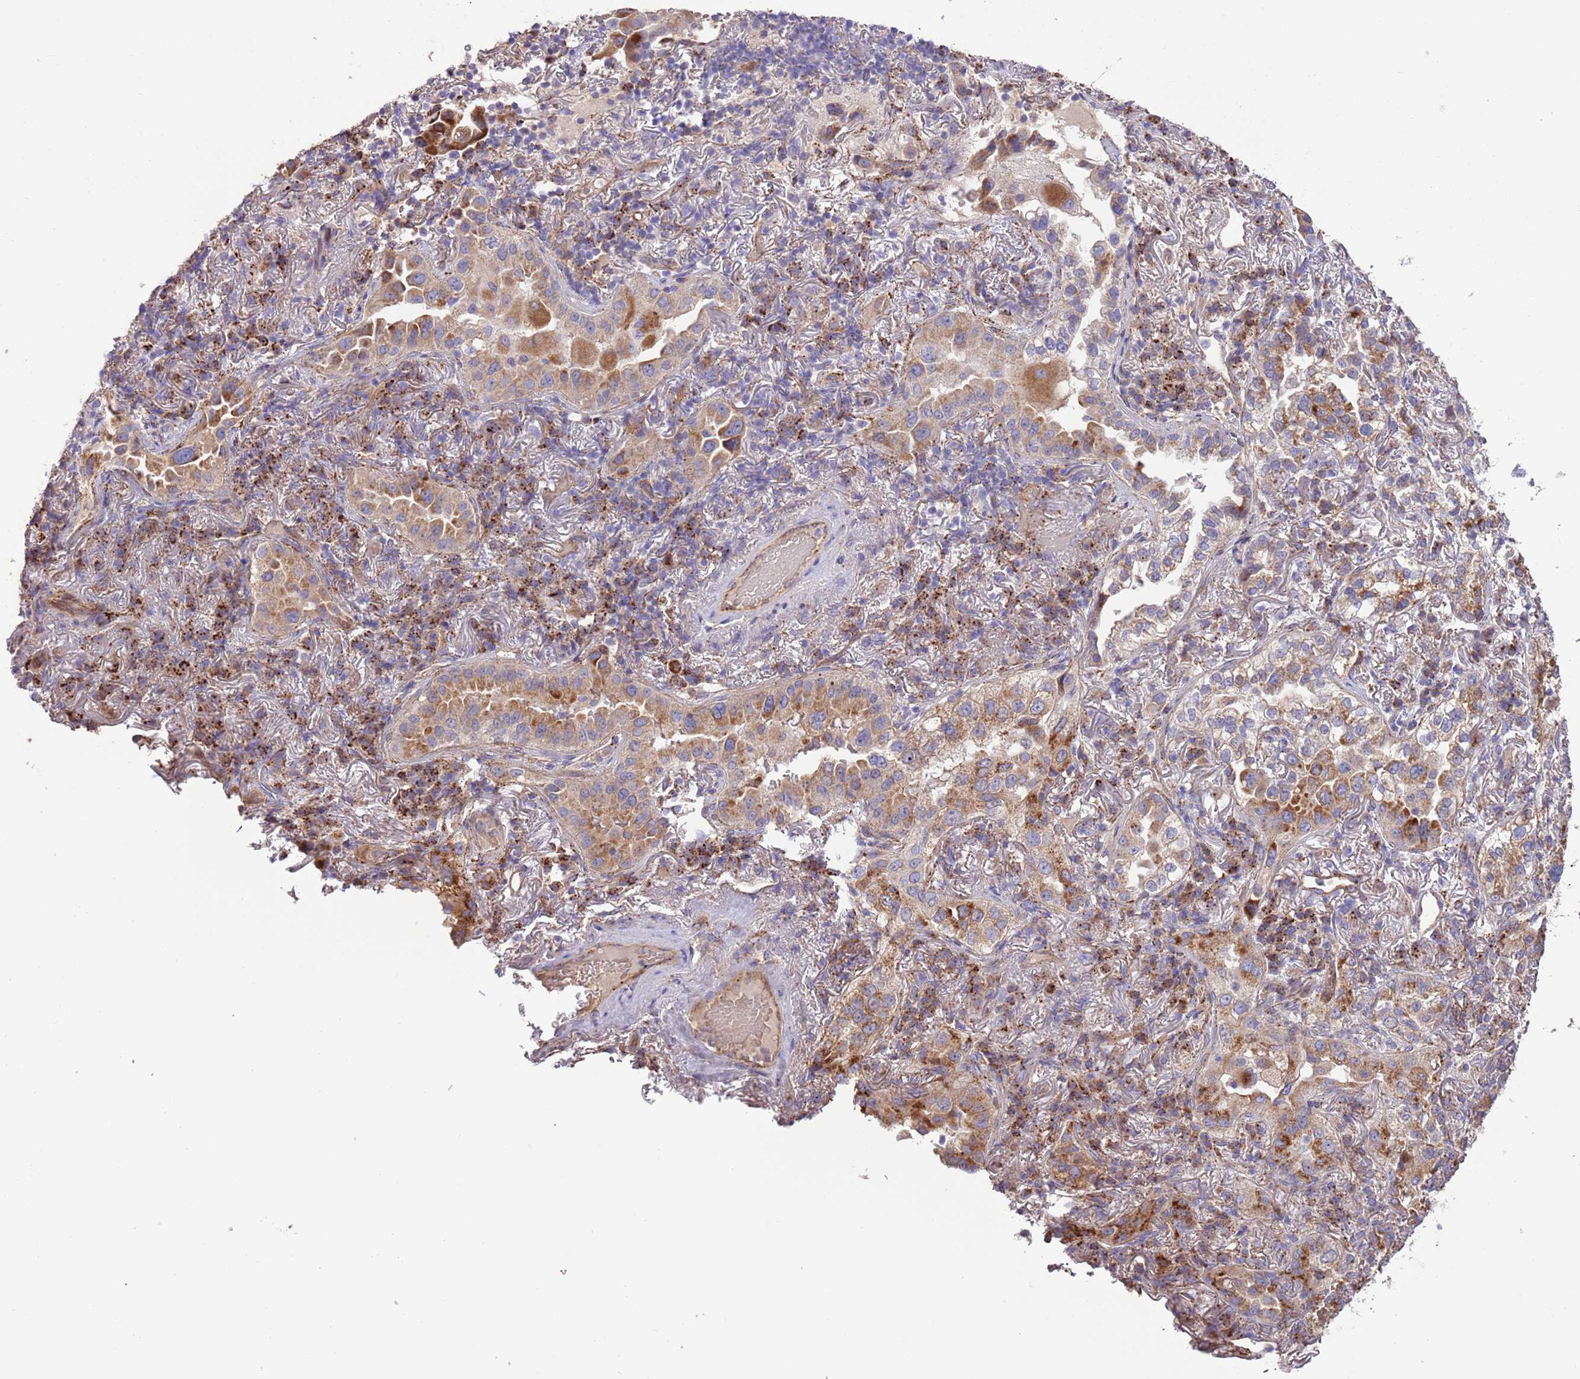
{"staining": {"intensity": "moderate", "quantity": "25%-75%", "location": "cytoplasmic/membranous"}, "tissue": "lung cancer", "cell_type": "Tumor cells", "image_type": "cancer", "snomed": [{"axis": "morphology", "description": "Adenocarcinoma, NOS"}, {"axis": "topography", "description": "Lung"}], "caption": "Protein expression analysis of human adenocarcinoma (lung) reveals moderate cytoplasmic/membranous expression in approximately 25%-75% of tumor cells.", "gene": "DOCK6", "patient": {"sex": "female", "age": 69}}